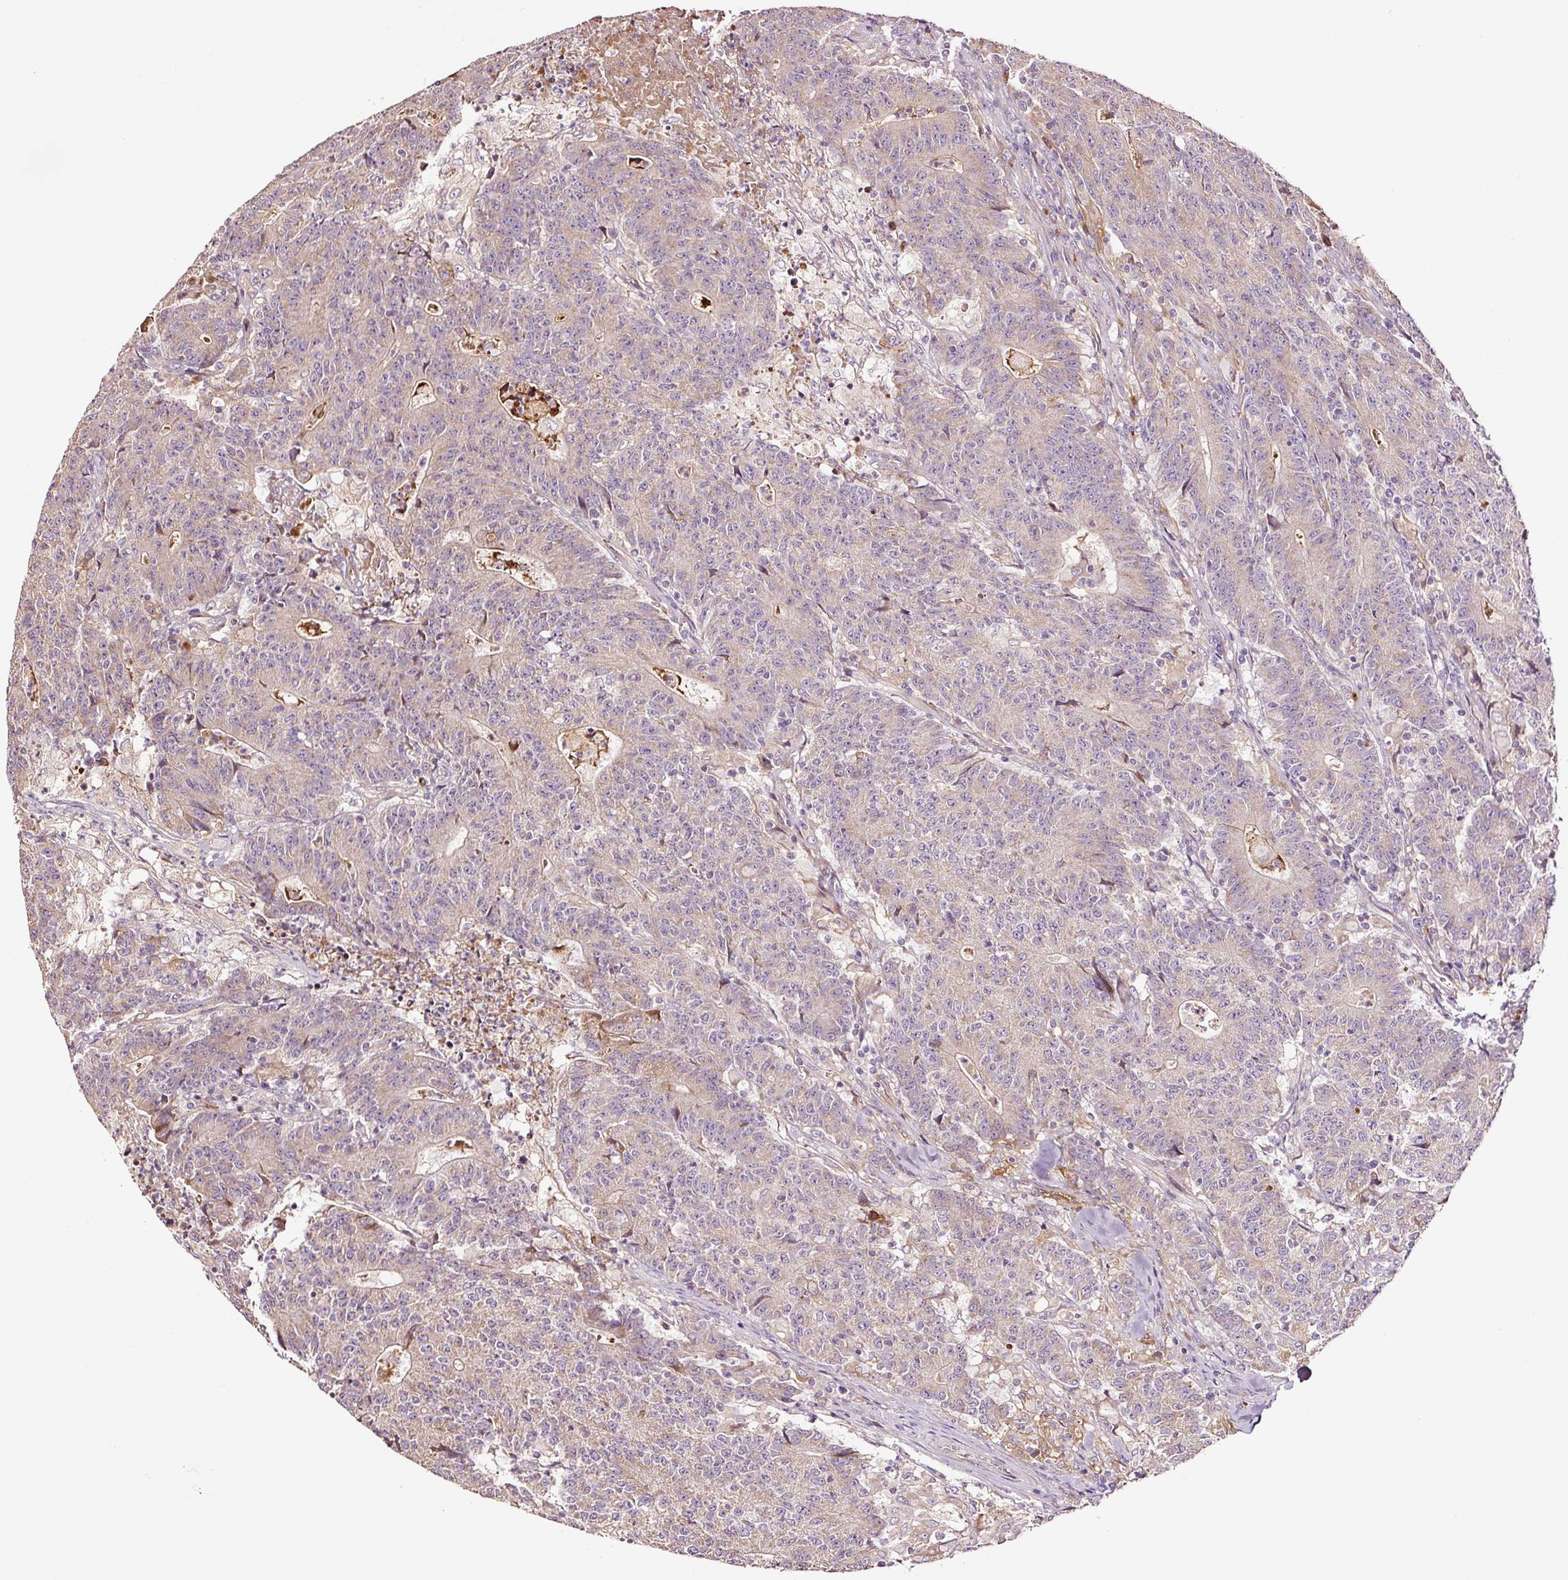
{"staining": {"intensity": "negative", "quantity": "none", "location": "none"}, "tissue": "colorectal cancer", "cell_type": "Tumor cells", "image_type": "cancer", "snomed": [{"axis": "morphology", "description": "Adenocarcinoma, NOS"}, {"axis": "topography", "description": "Colon"}], "caption": "A high-resolution micrograph shows immunohistochemistry (IHC) staining of colorectal cancer, which demonstrates no significant expression in tumor cells. Nuclei are stained in blue.", "gene": "PGLYRP2", "patient": {"sex": "female", "age": 75}}